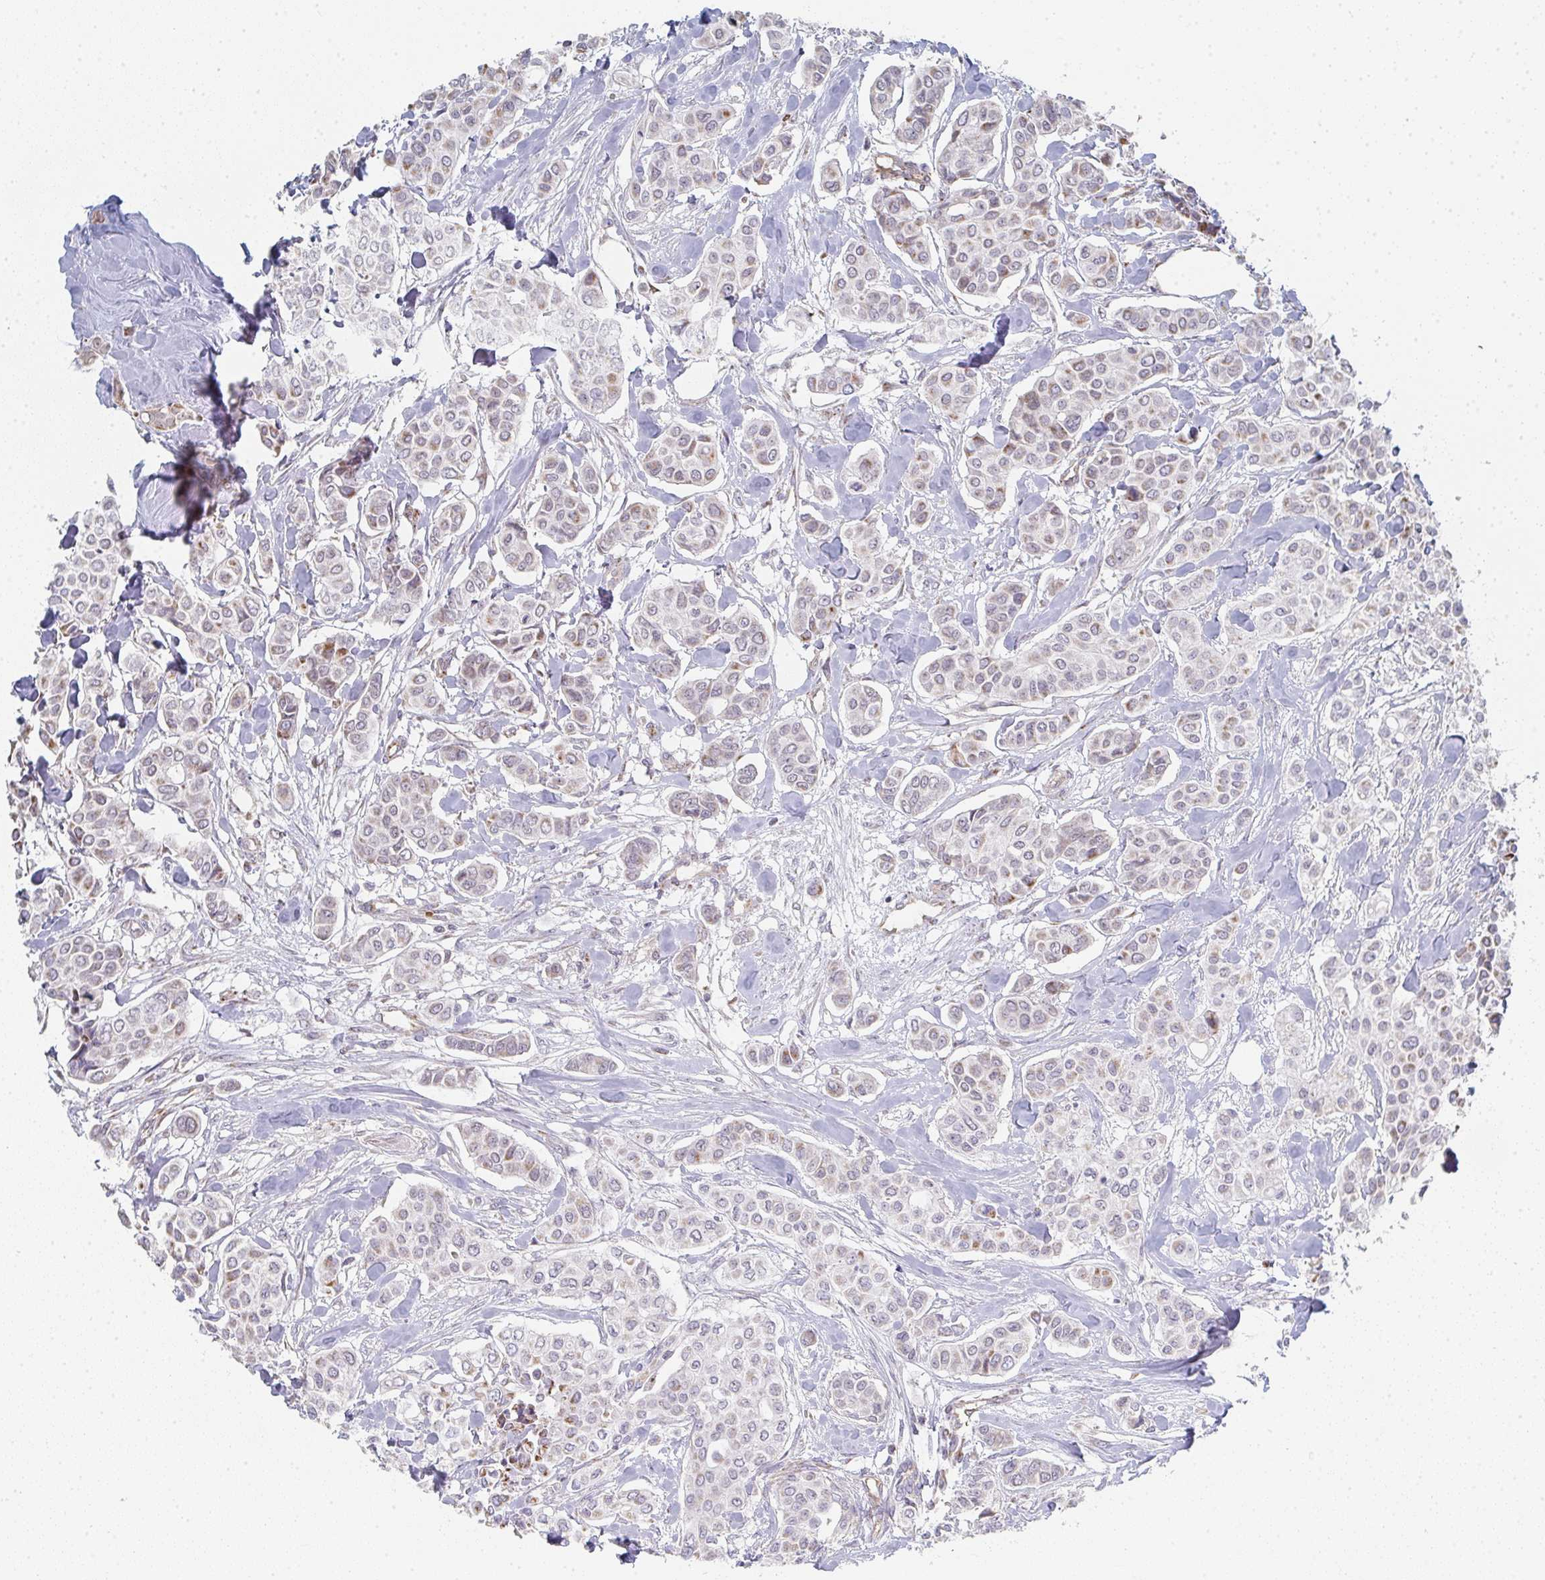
{"staining": {"intensity": "weak", "quantity": "<25%", "location": "cytoplasmic/membranous"}, "tissue": "breast cancer", "cell_type": "Tumor cells", "image_type": "cancer", "snomed": [{"axis": "morphology", "description": "Lobular carcinoma"}, {"axis": "topography", "description": "Breast"}], "caption": "Breast cancer stained for a protein using immunohistochemistry demonstrates no positivity tumor cells.", "gene": "ZNF526", "patient": {"sex": "female", "age": 51}}